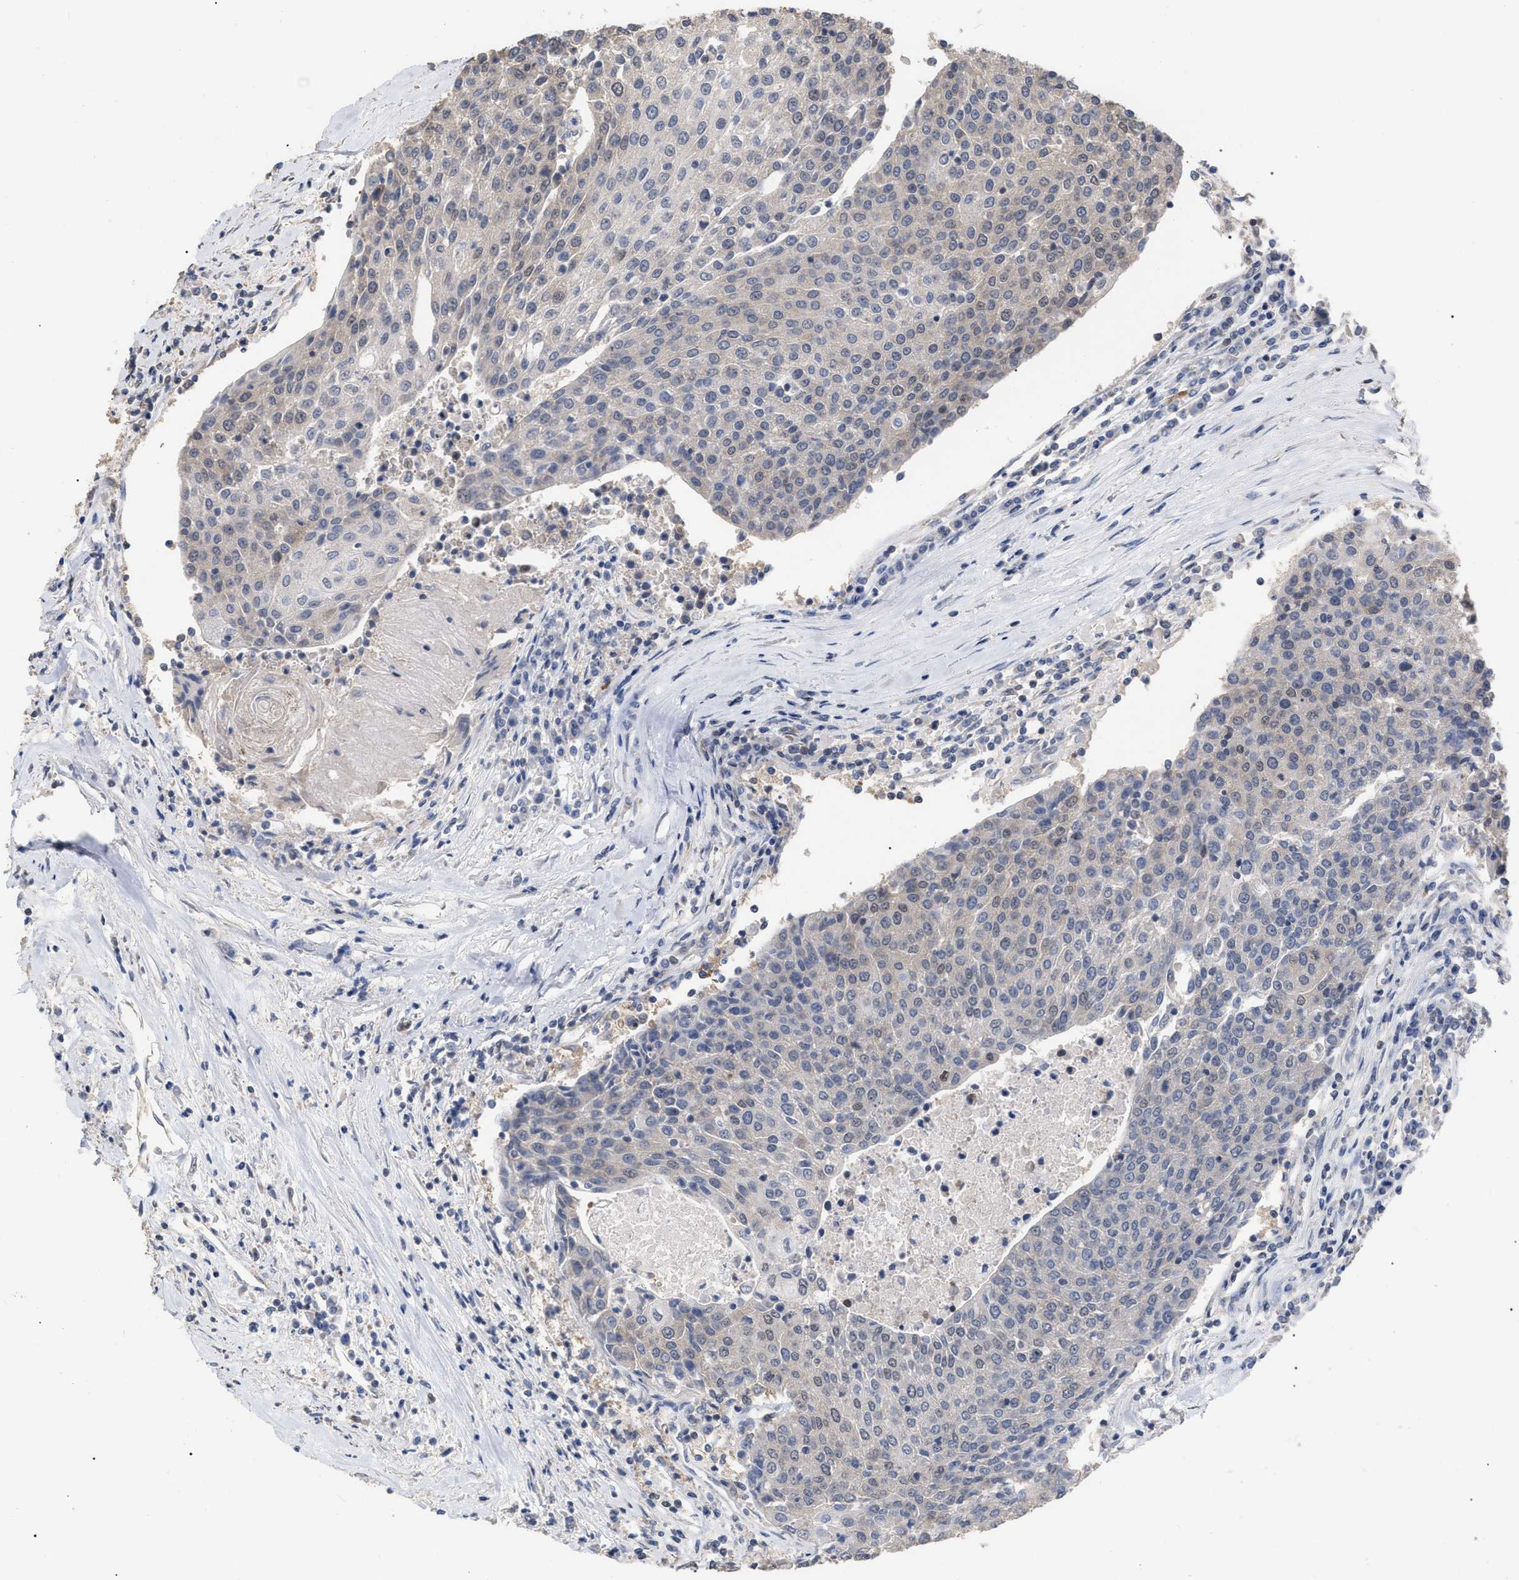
{"staining": {"intensity": "negative", "quantity": "none", "location": "none"}, "tissue": "urothelial cancer", "cell_type": "Tumor cells", "image_type": "cancer", "snomed": [{"axis": "morphology", "description": "Urothelial carcinoma, High grade"}, {"axis": "topography", "description": "Urinary bladder"}], "caption": "The image shows no staining of tumor cells in urothelial cancer.", "gene": "JAZF1", "patient": {"sex": "female", "age": 85}}